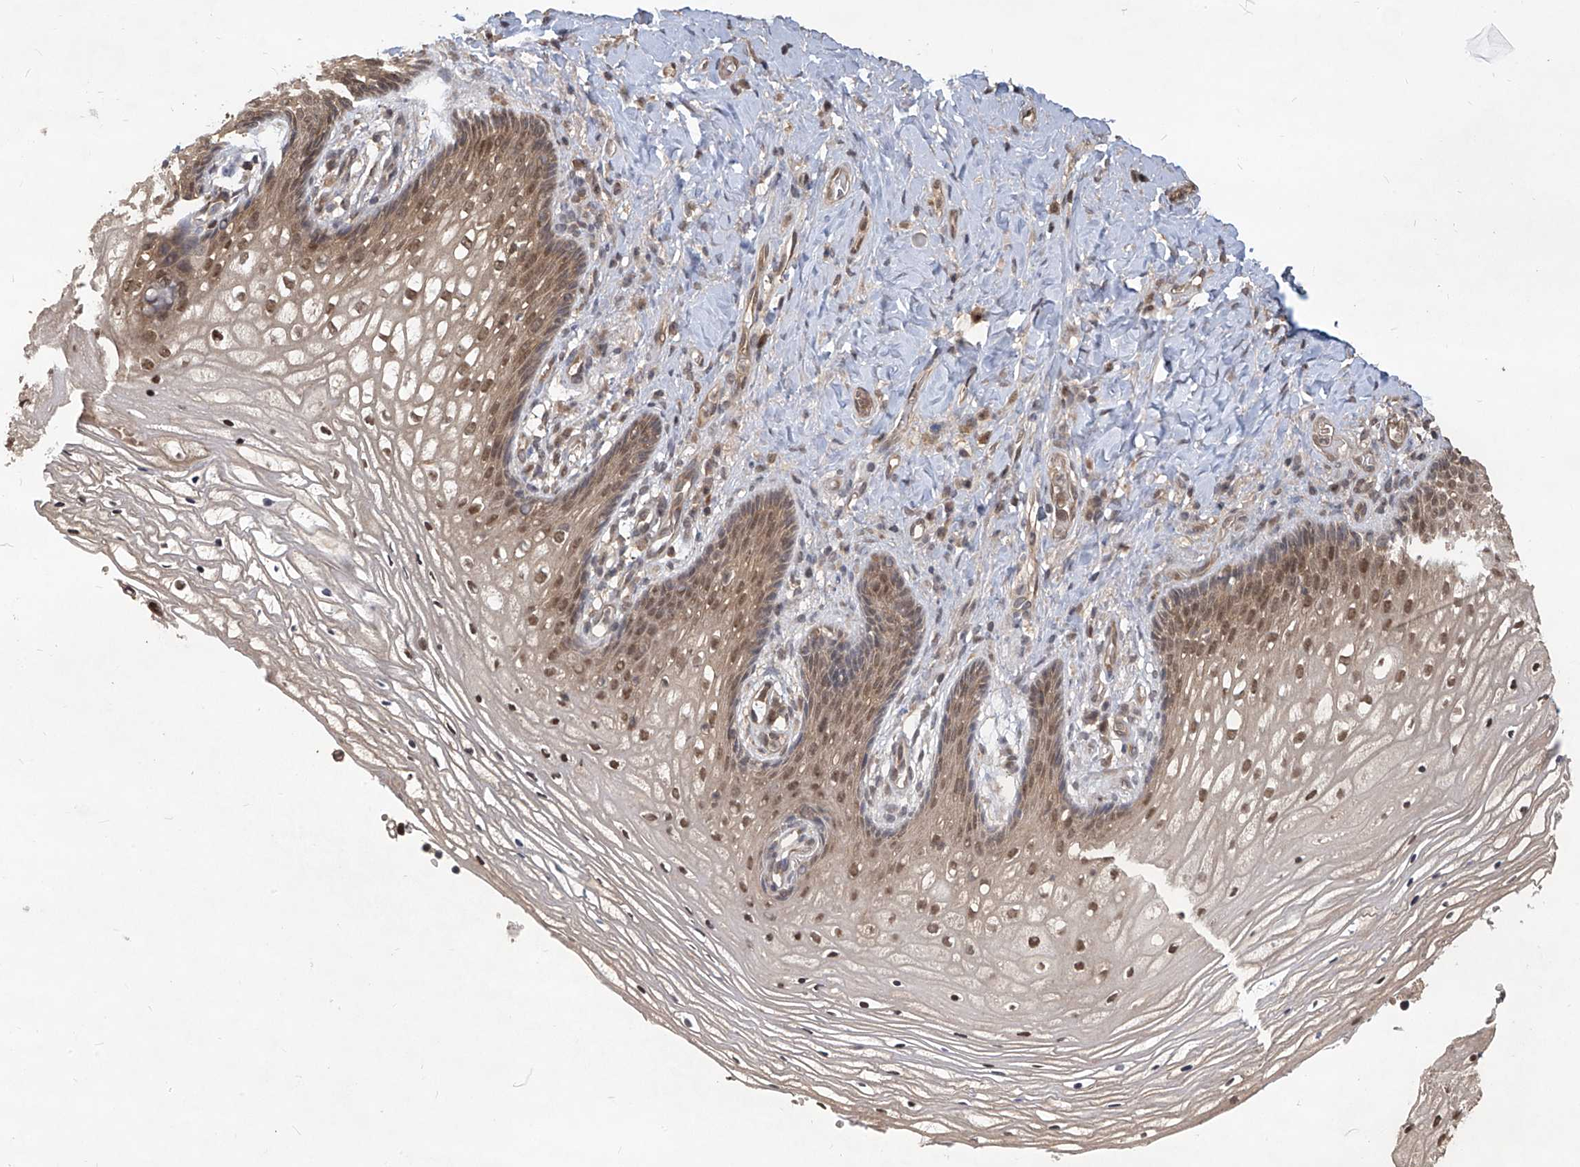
{"staining": {"intensity": "moderate", "quantity": ">75%", "location": "cytoplasmic/membranous,nuclear"}, "tissue": "vagina", "cell_type": "Squamous epithelial cells", "image_type": "normal", "snomed": [{"axis": "morphology", "description": "Normal tissue, NOS"}, {"axis": "topography", "description": "Vagina"}], "caption": "An immunohistochemistry (IHC) image of unremarkable tissue is shown. Protein staining in brown highlights moderate cytoplasmic/membranous,nuclear positivity in vagina within squamous epithelial cells.", "gene": "PSMB1", "patient": {"sex": "female", "age": 60}}